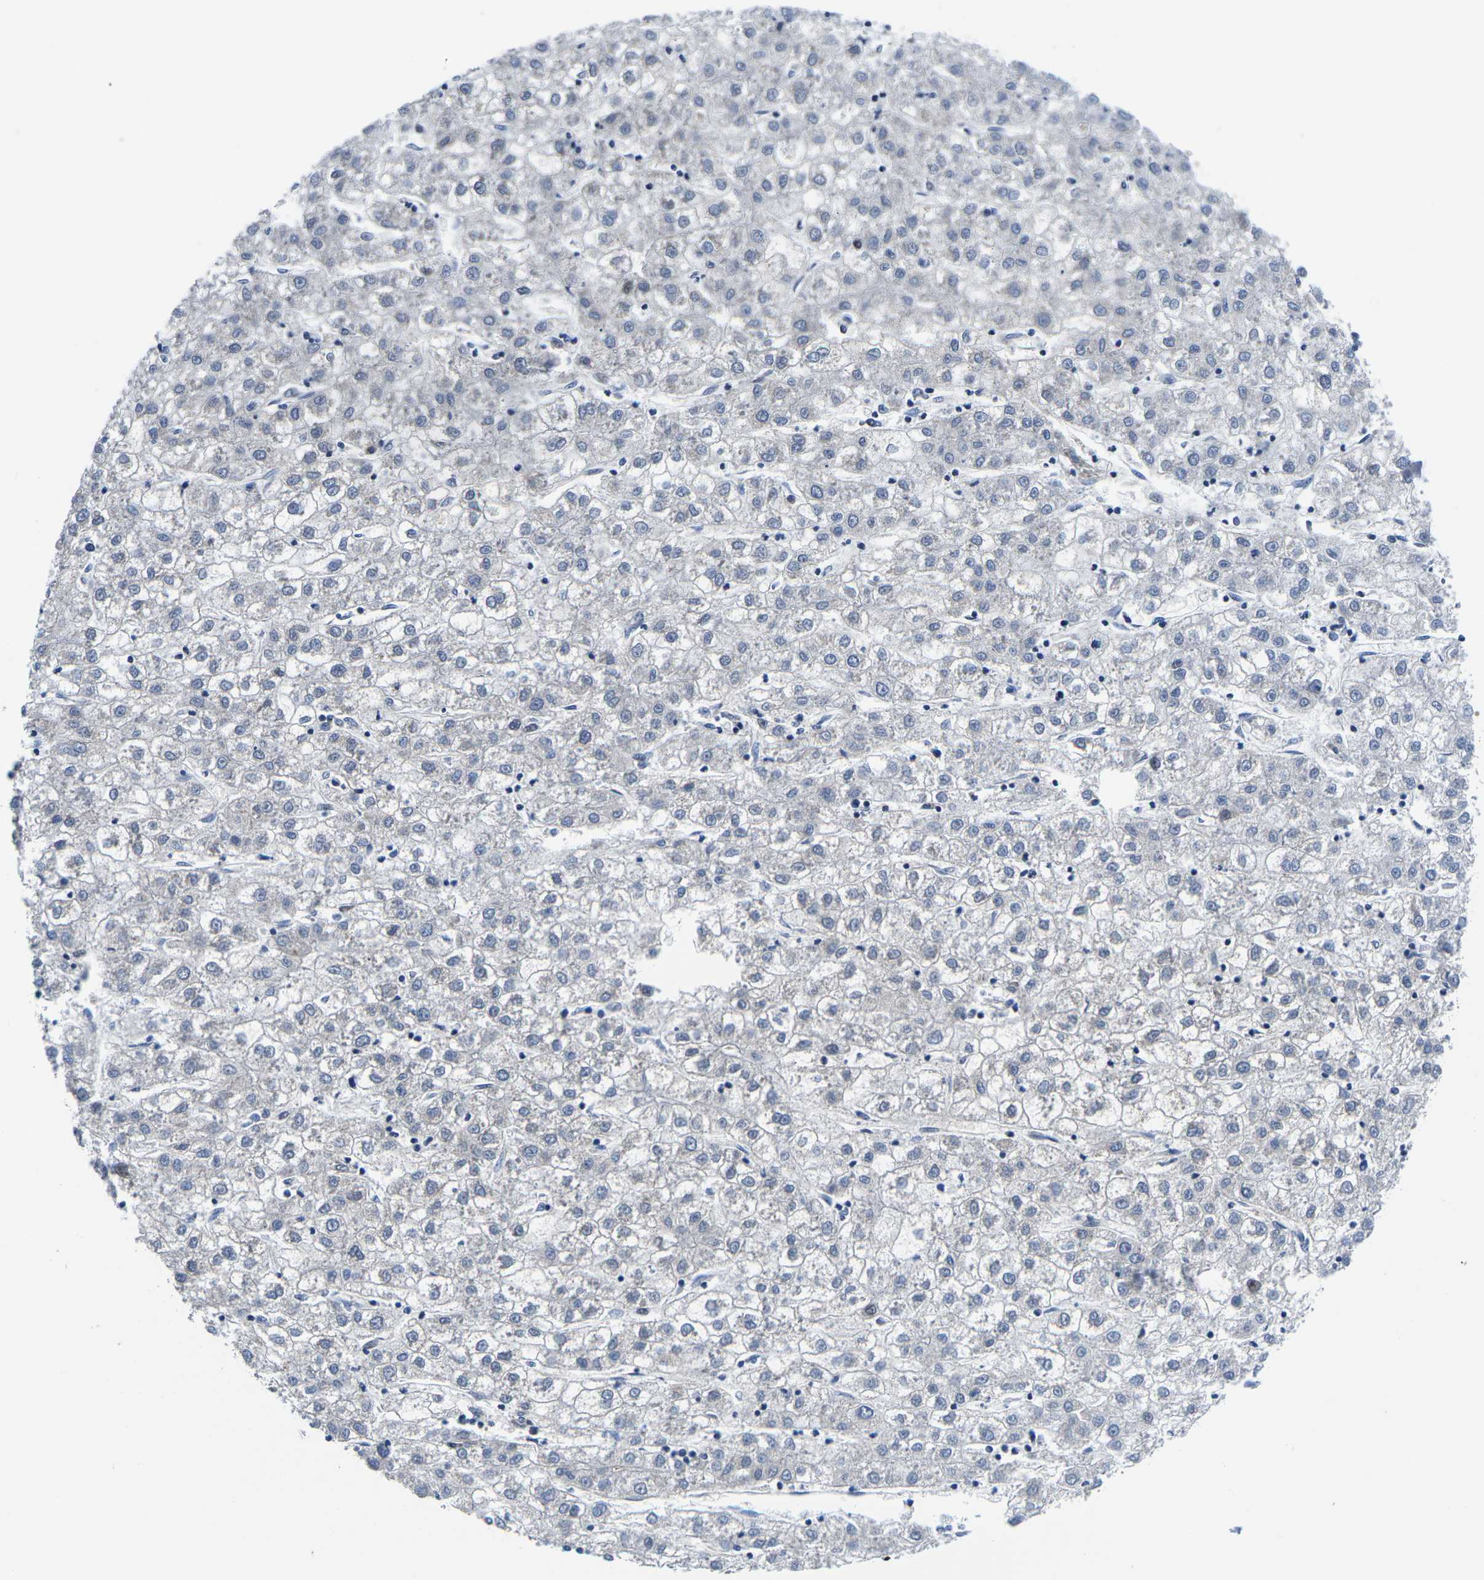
{"staining": {"intensity": "negative", "quantity": "none", "location": "none"}, "tissue": "liver cancer", "cell_type": "Tumor cells", "image_type": "cancer", "snomed": [{"axis": "morphology", "description": "Carcinoma, Hepatocellular, NOS"}, {"axis": "topography", "description": "Liver"}], "caption": "Immunohistochemical staining of liver cancer reveals no significant staining in tumor cells.", "gene": "EIF4E", "patient": {"sex": "male", "age": 72}}